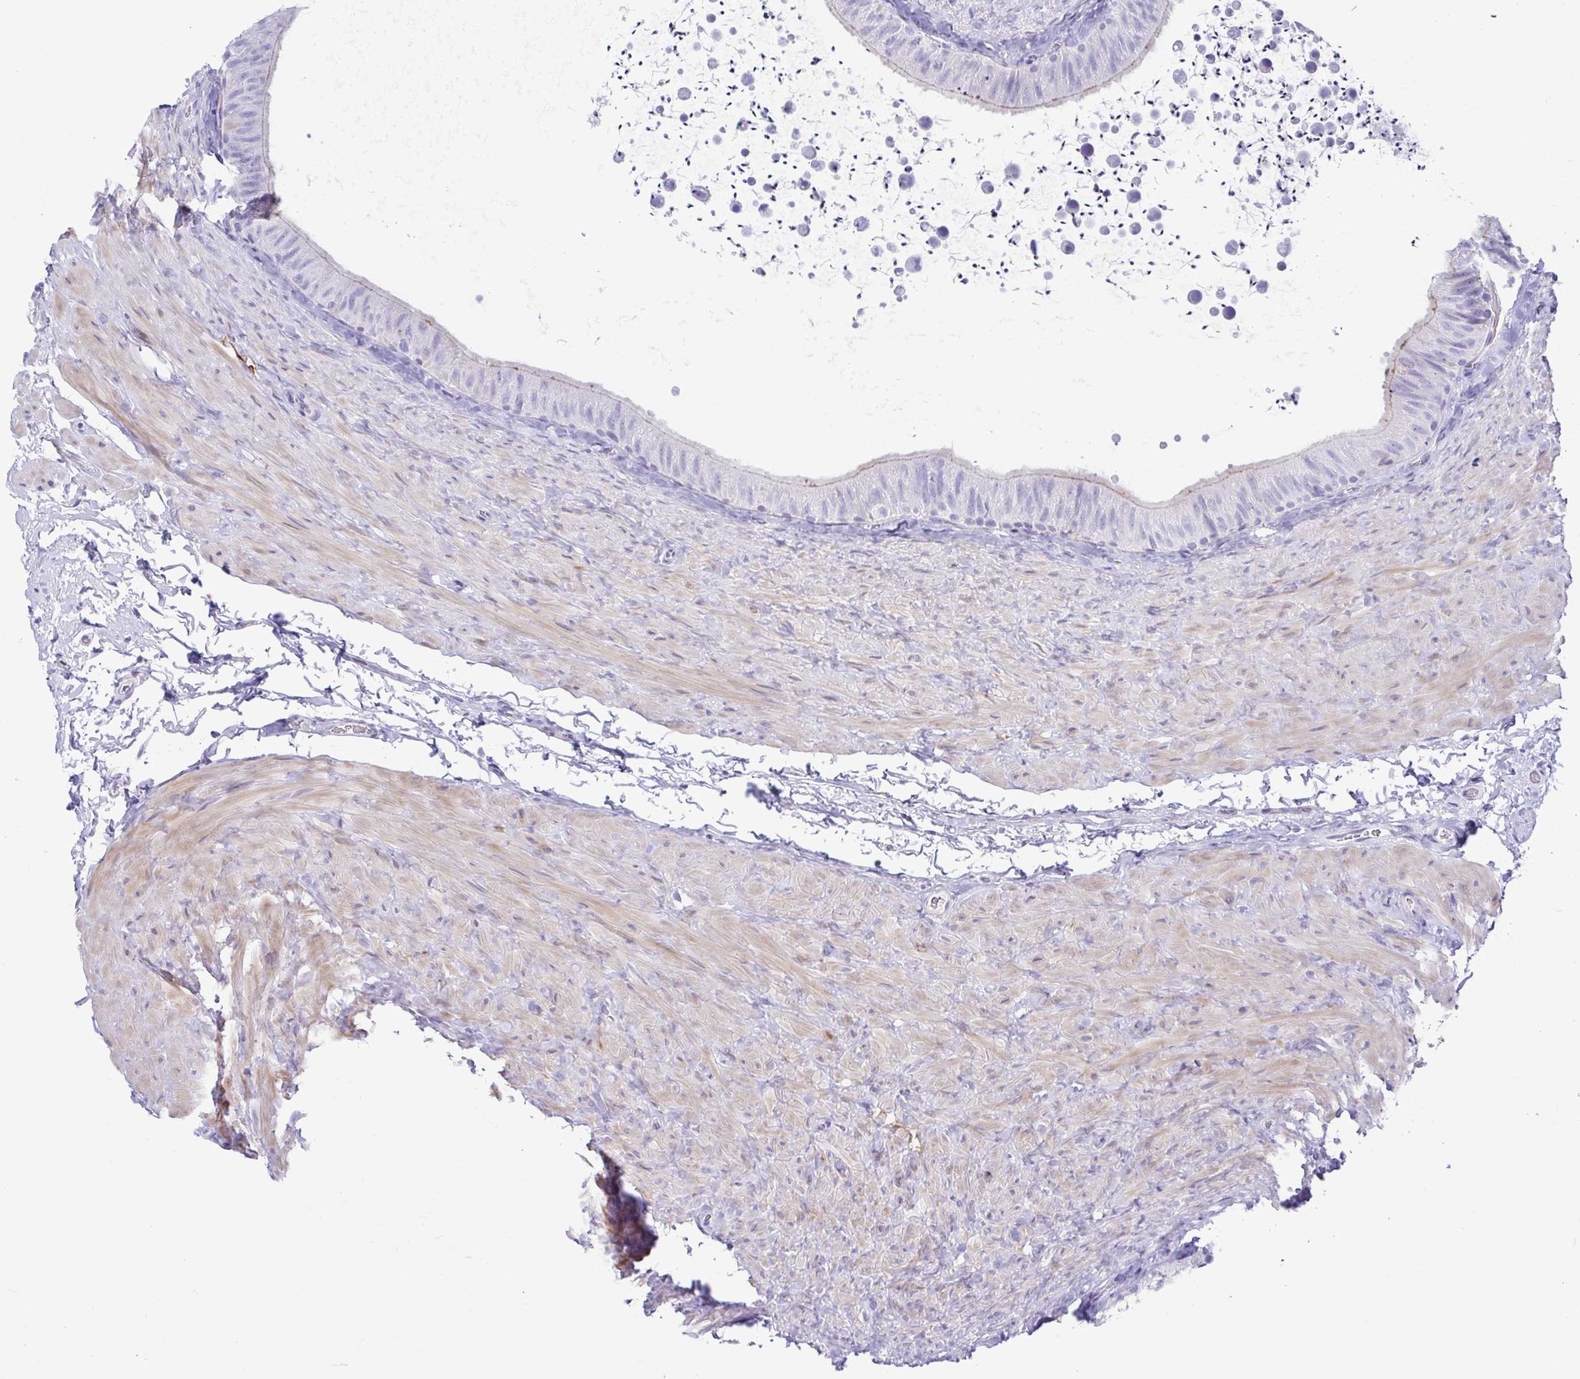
{"staining": {"intensity": "negative", "quantity": "none", "location": "none"}, "tissue": "epididymis", "cell_type": "Glandular cells", "image_type": "normal", "snomed": [{"axis": "morphology", "description": "Normal tissue, NOS"}, {"axis": "topography", "description": "Epididymis, spermatic cord, NOS"}, {"axis": "topography", "description": "Epididymis"}], "caption": "The histopathology image reveals no significant positivity in glandular cells of epididymis. (DAB immunohistochemistry with hematoxylin counter stain).", "gene": "GPR182", "patient": {"sex": "male", "age": 31}}